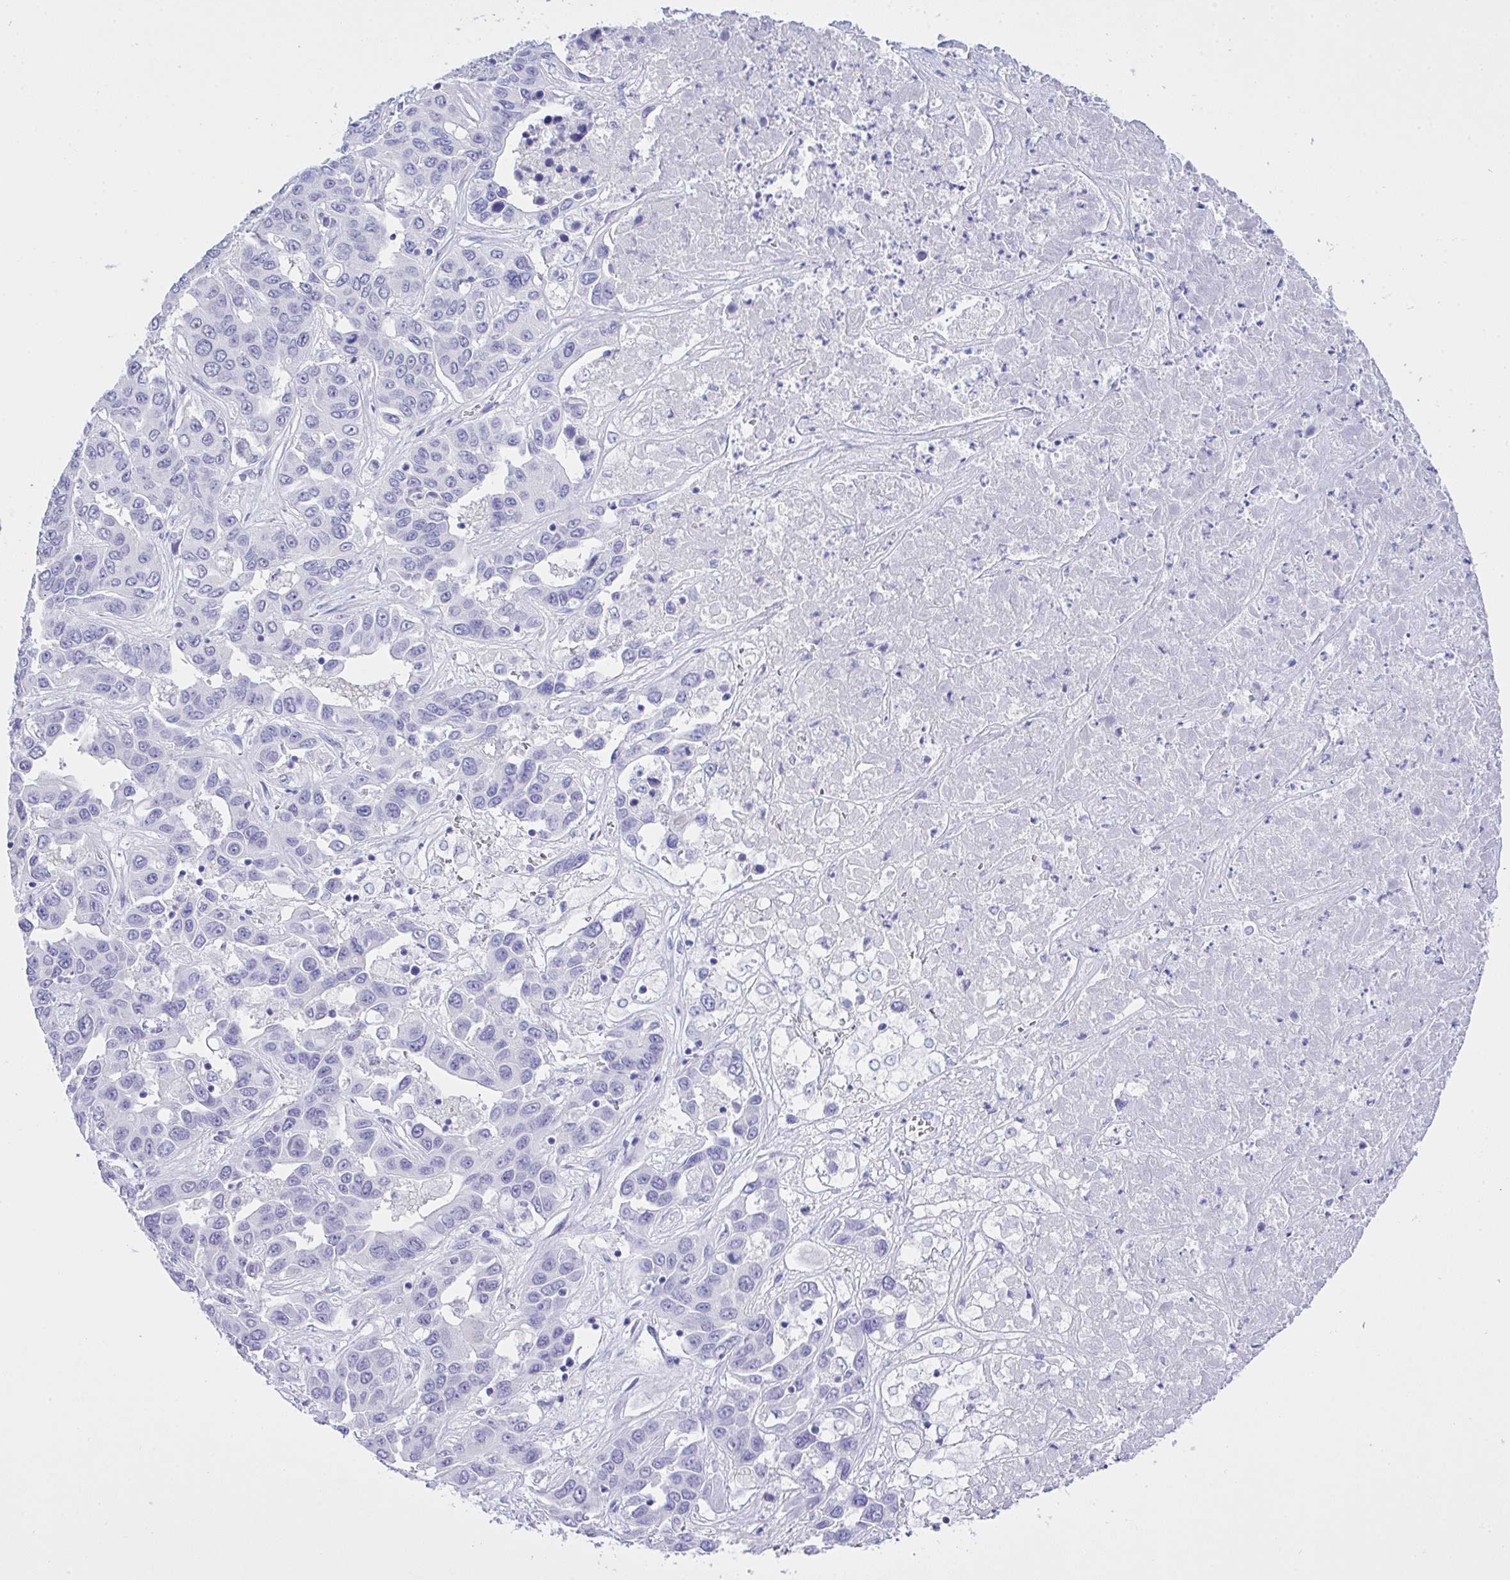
{"staining": {"intensity": "negative", "quantity": "none", "location": "none"}, "tissue": "liver cancer", "cell_type": "Tumor cells", "image_type": "cancer", "snomed": [{"axis": "morphology", "description": "Cholangiocarcinoma"}, {"axis": "topography", "description": "Liver"}], "caption": "A high-resolution photomicrograph shows immunohistochemistry staining of liver cancer, which displays no significant staining in tumor cells. The staining was performed using DAB (3,3'-diaminobenzidine) to visualize the protein expression in brown, while the nuclei were stained in blue with hematoxylin (Magnification: 20x).", "gene": "AKR1D1", "patient": {"sex": "female", "age": 52}}